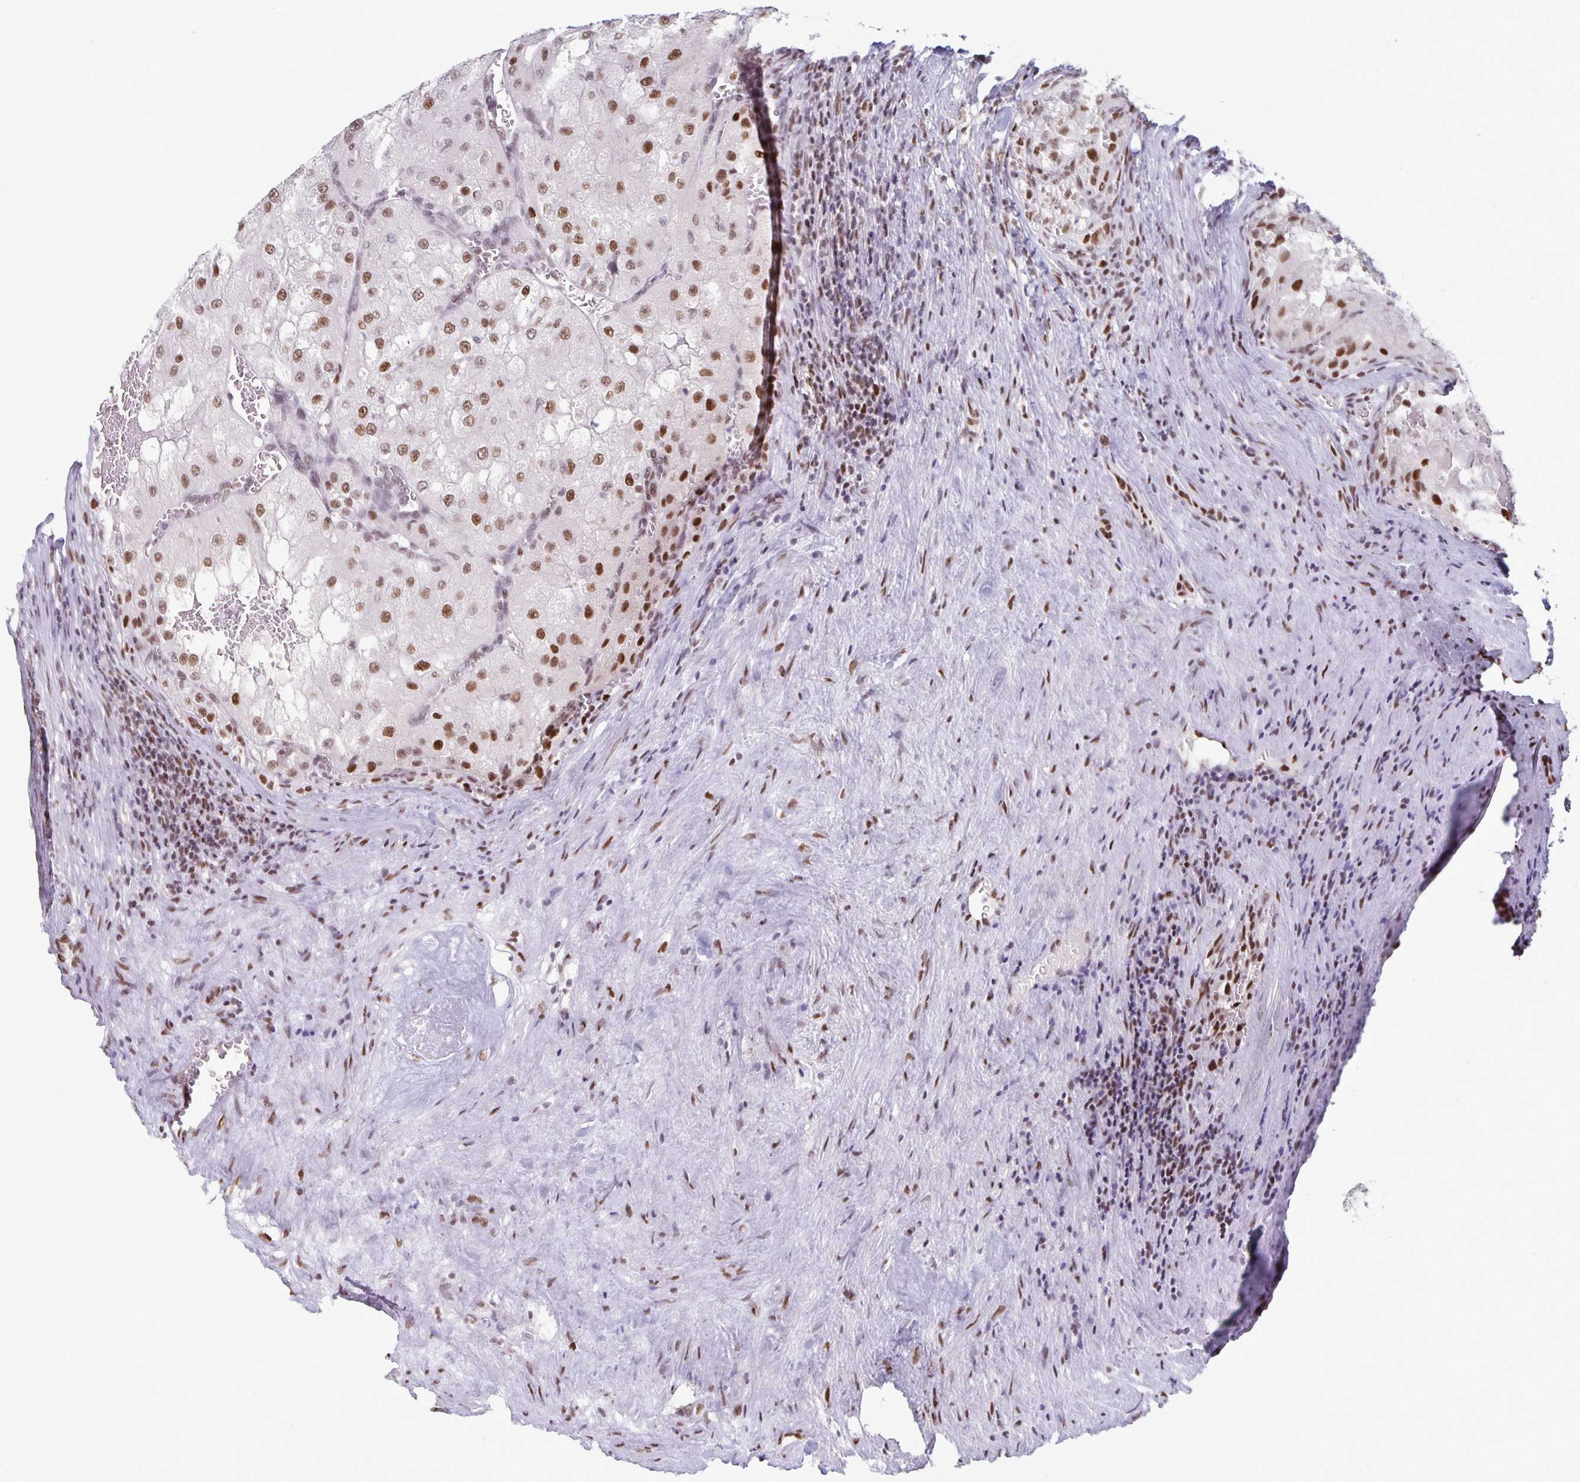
{"staining": {"intensity": "moderate", "quantity": ">75%", "location": "nuclear"}, "tissue": "renal cancer", "cell_type": "Tumor cells", "image_type": "cancer", "snomed": [{"axis": "morphology", "description": "Adenocarcinoma, NOS"}, {"axis": "topography", "description": "Kidney"}], "caption": "Protein staining shows moderate nuclear positivity in about >75% of tumor cells in adenocarcinoma (renal).", "gene": "JUND", "patient": {"sex": "female", "age": 74}}